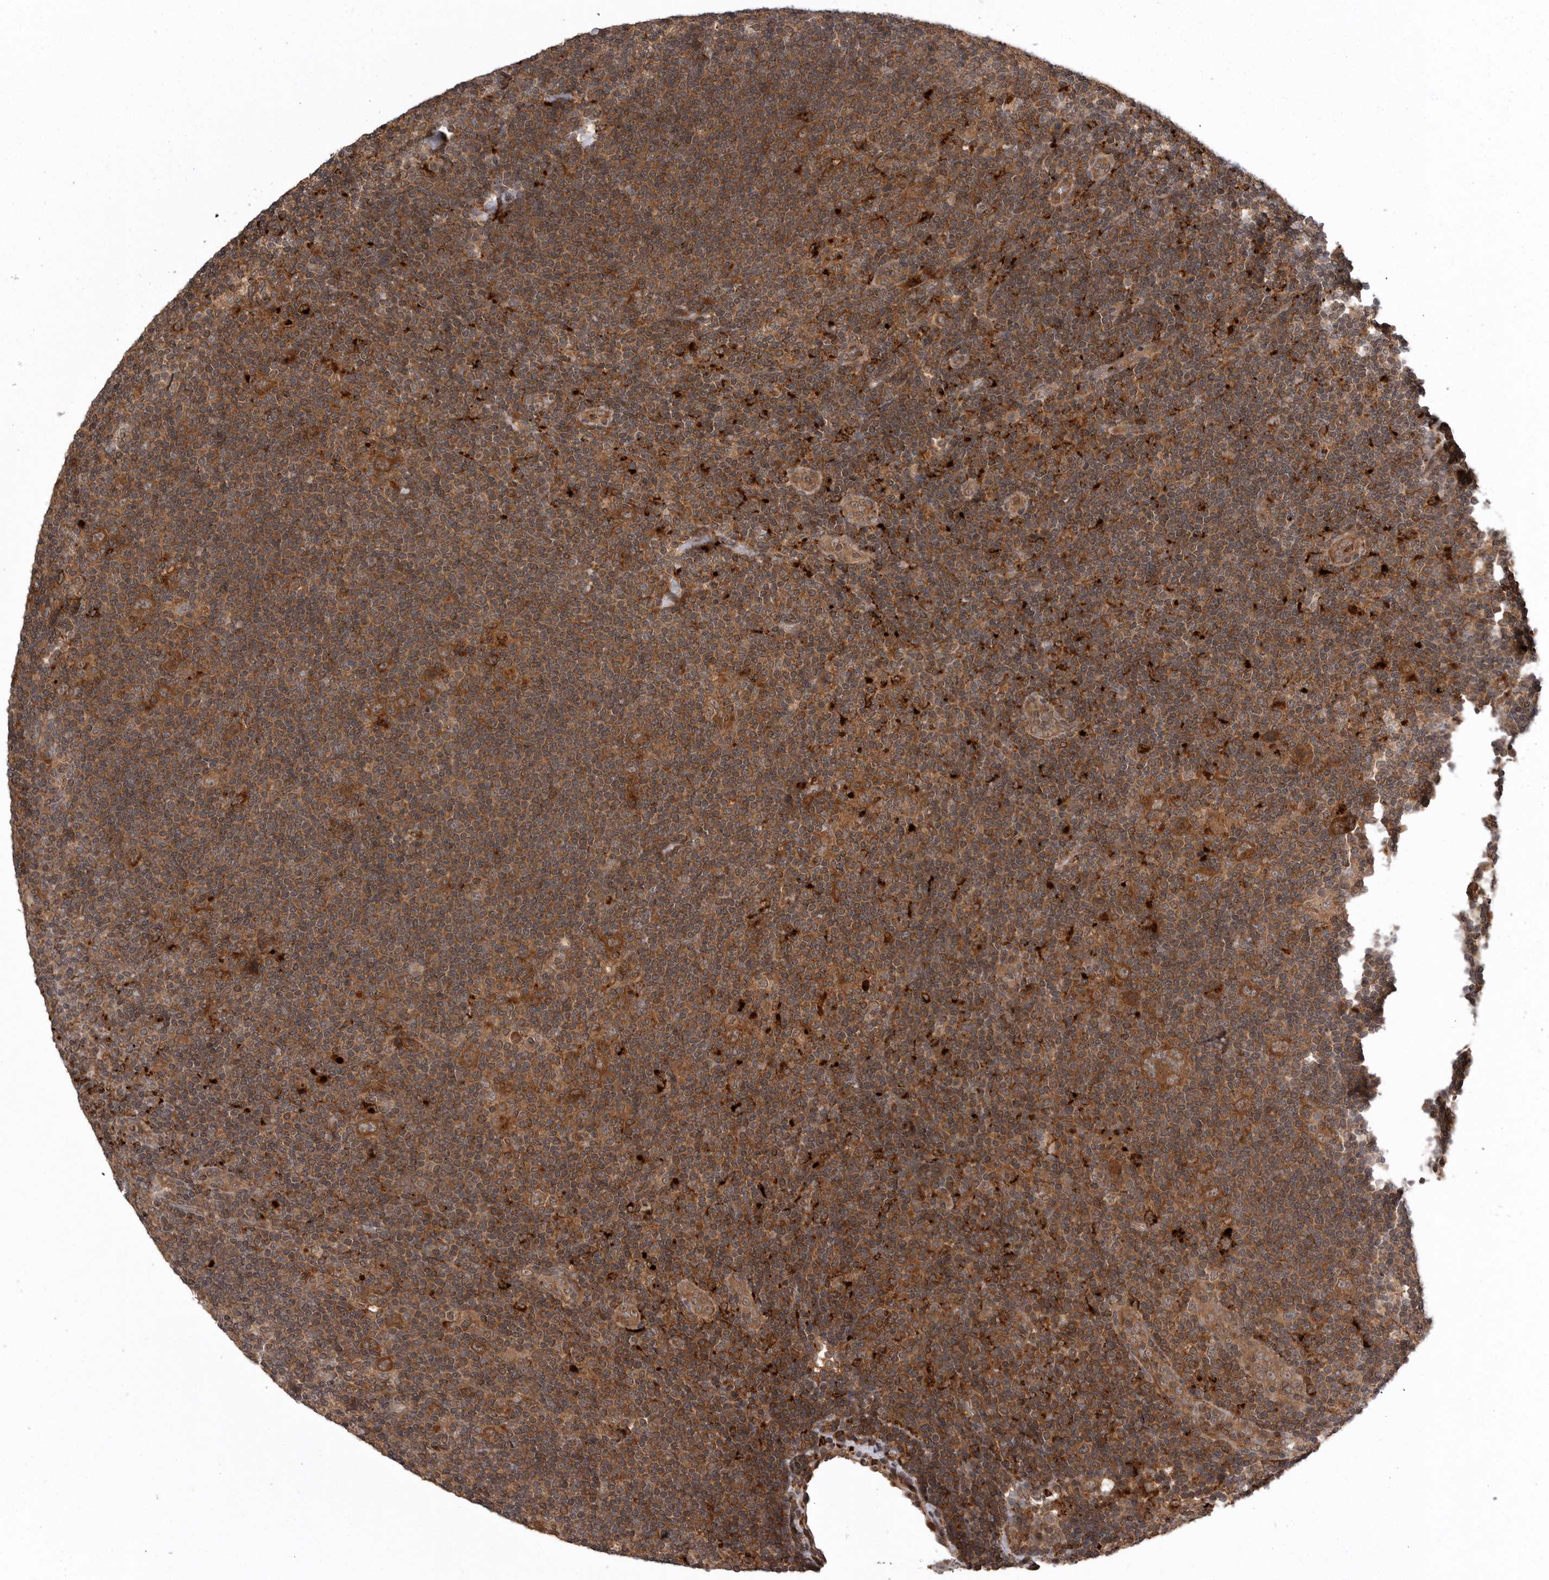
{"staining": {"intensity": "moderate", "quantity": ">75%", "location": "cytoplasmic/membranous"}, "tissue": "lymphoma", "cell_type": "Tumor cells", "image_type": "cancer", "snomed": [{"axis": "morphology", "description": "Hodgkin's disease, NOS"}, {"axis": "topography", "description": "Lymph node"}], "caption": "This image demonstrates Hodgkin's disease stained with immunohistochemistry (IHC) to label a protein in brown. The cytoplasmic/membranous of tumor cells show moderate positivity for the protein. Nuclei are counter-stained blue.", "gene": "AOAH", "patient": {"sex": "female", "age": 57}}